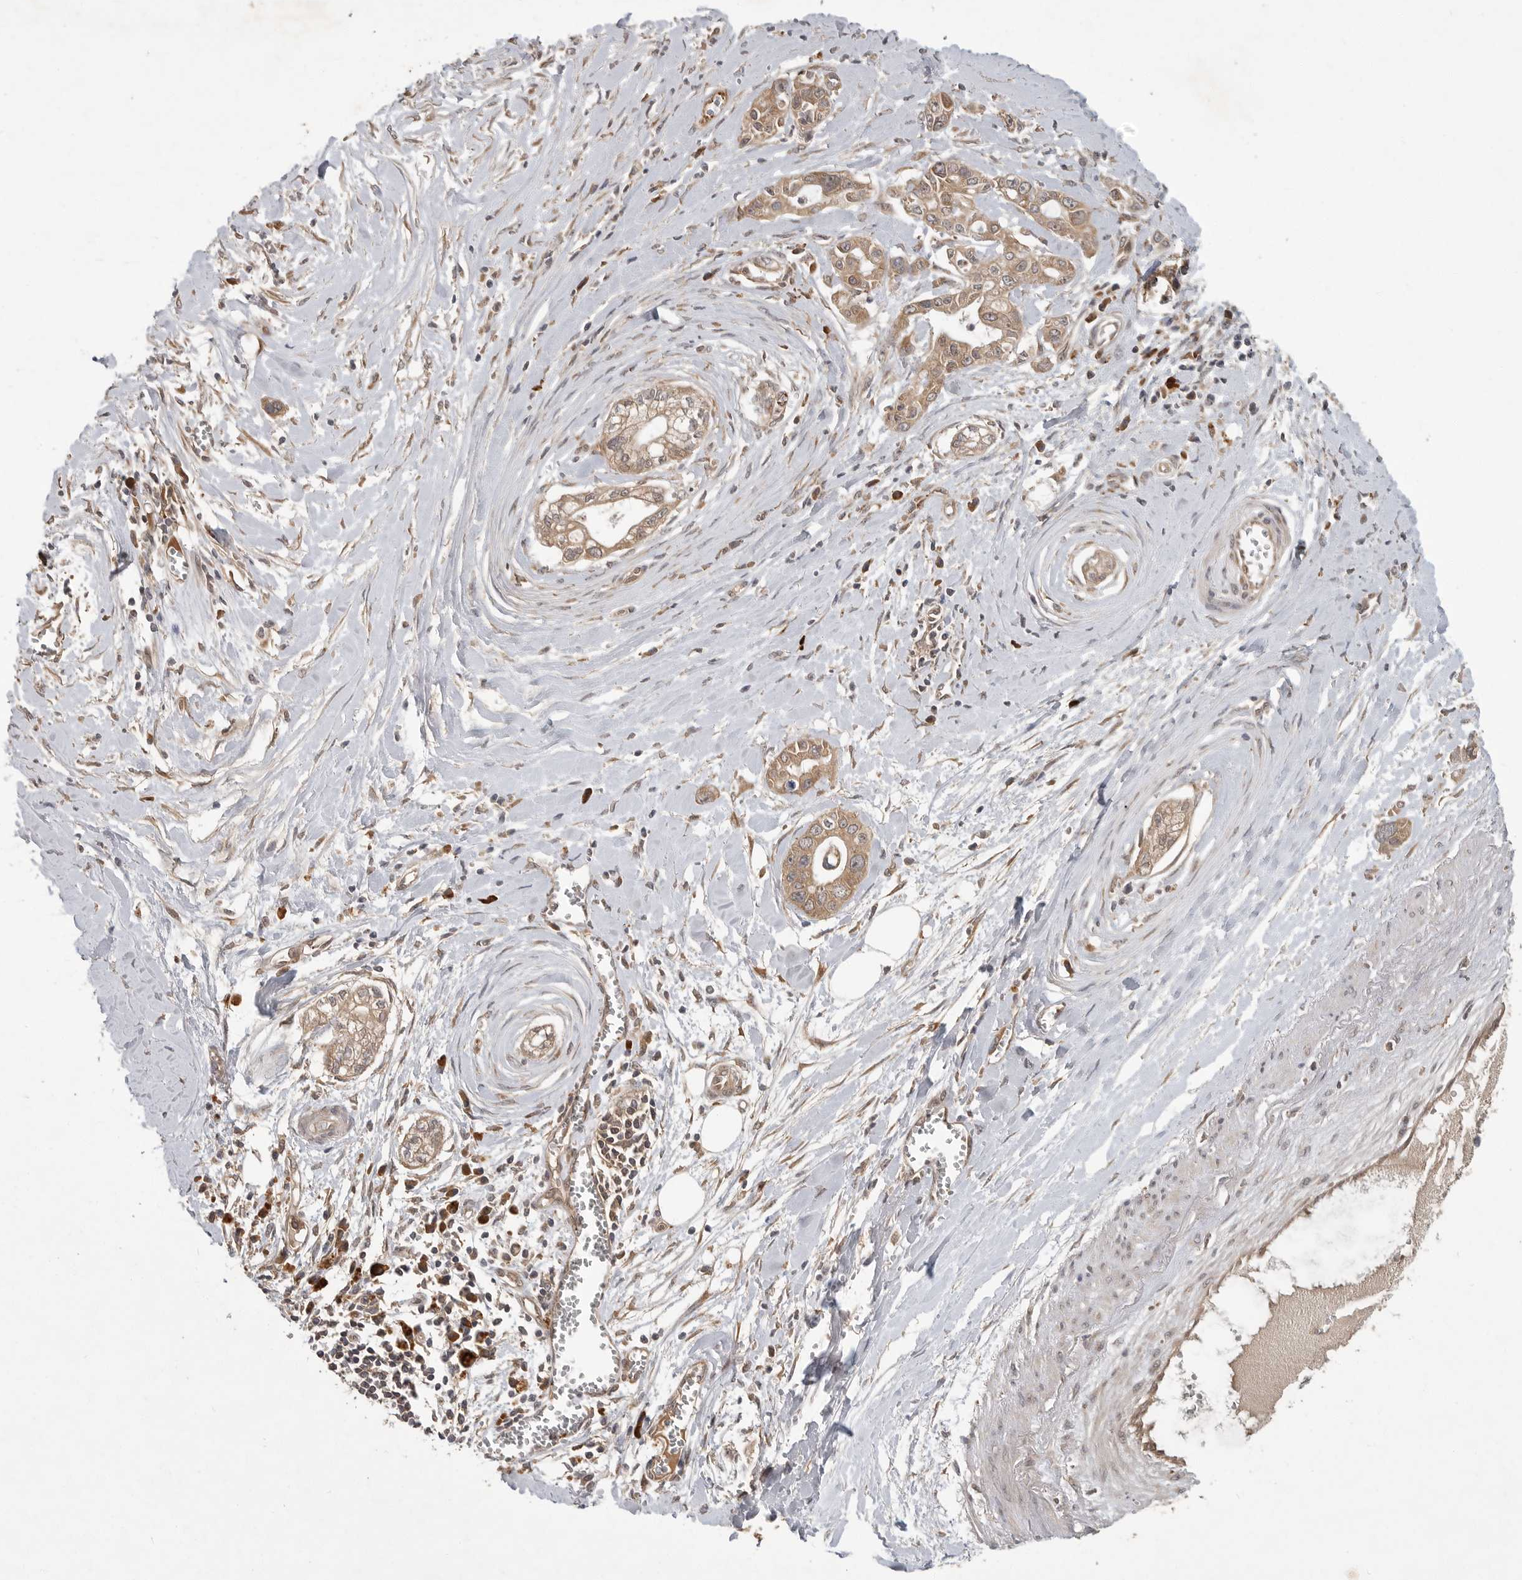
{"staining": {"intensity": "moderate", "quantity": ">75%", "location": "cytoplasmic/membranous"}, "tissue": "pancreatic cancer", "cell_type": "Tumor cells", "image_type": "cancer", "snomed": [{"axis": "morphology", "description": "Adenocarcinoma, NOS"}, {"axis": "topography", "description": "Pancreas"}], "caption": "Immunohistochemical staining of human pancreatic adenocarcinoma displays medium levels of moderate cytoplasmic/membranous protein staining in about >75% of tumor cells.", "gene": "OSBPL9", "patient": {"sex": "male", "age": 68}}